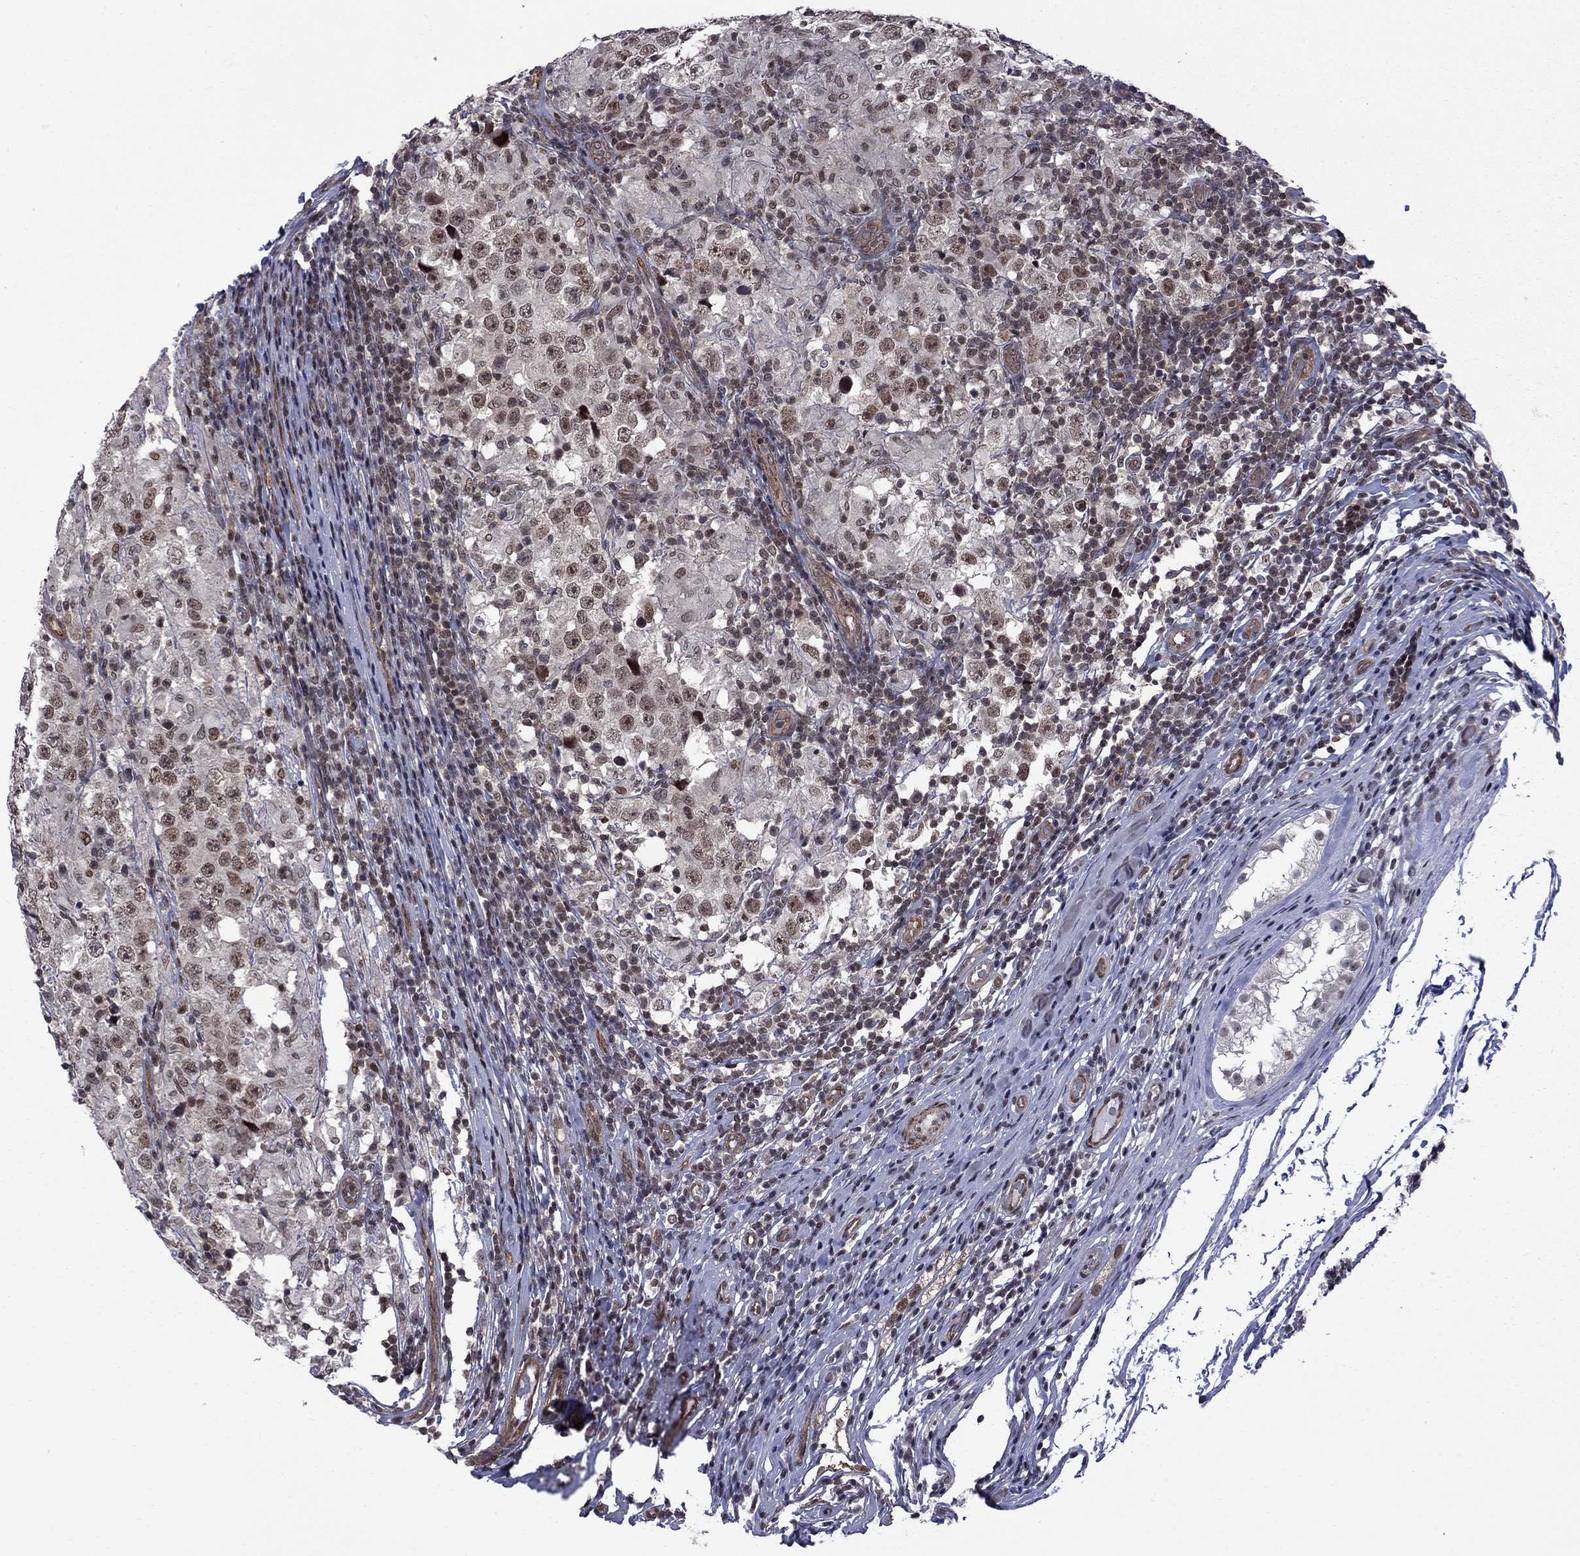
{"staining": {"intensity": "strong", "quantity": "25%-75%", "location": "nuclear"}, "tissue": "testis cancer", "cell_type": "Tumor cells", "image_type": "cancer", "snomed": [{"axis": "morphology", "description": "Seminoma, NOS"}, {"axis": "morphology", "description": "Carcinoma, Embryonal, NOS"}, {"axis": "topography", "description": "Testis"}], "caption": "Tumor cells demonstrate high levels of strong nuclear expression in about 25%-75% of cells in human testis cancer (embryonal carcinoma).", "gene": "BRF1", "patient": {"sex": "male", "age": 41}}